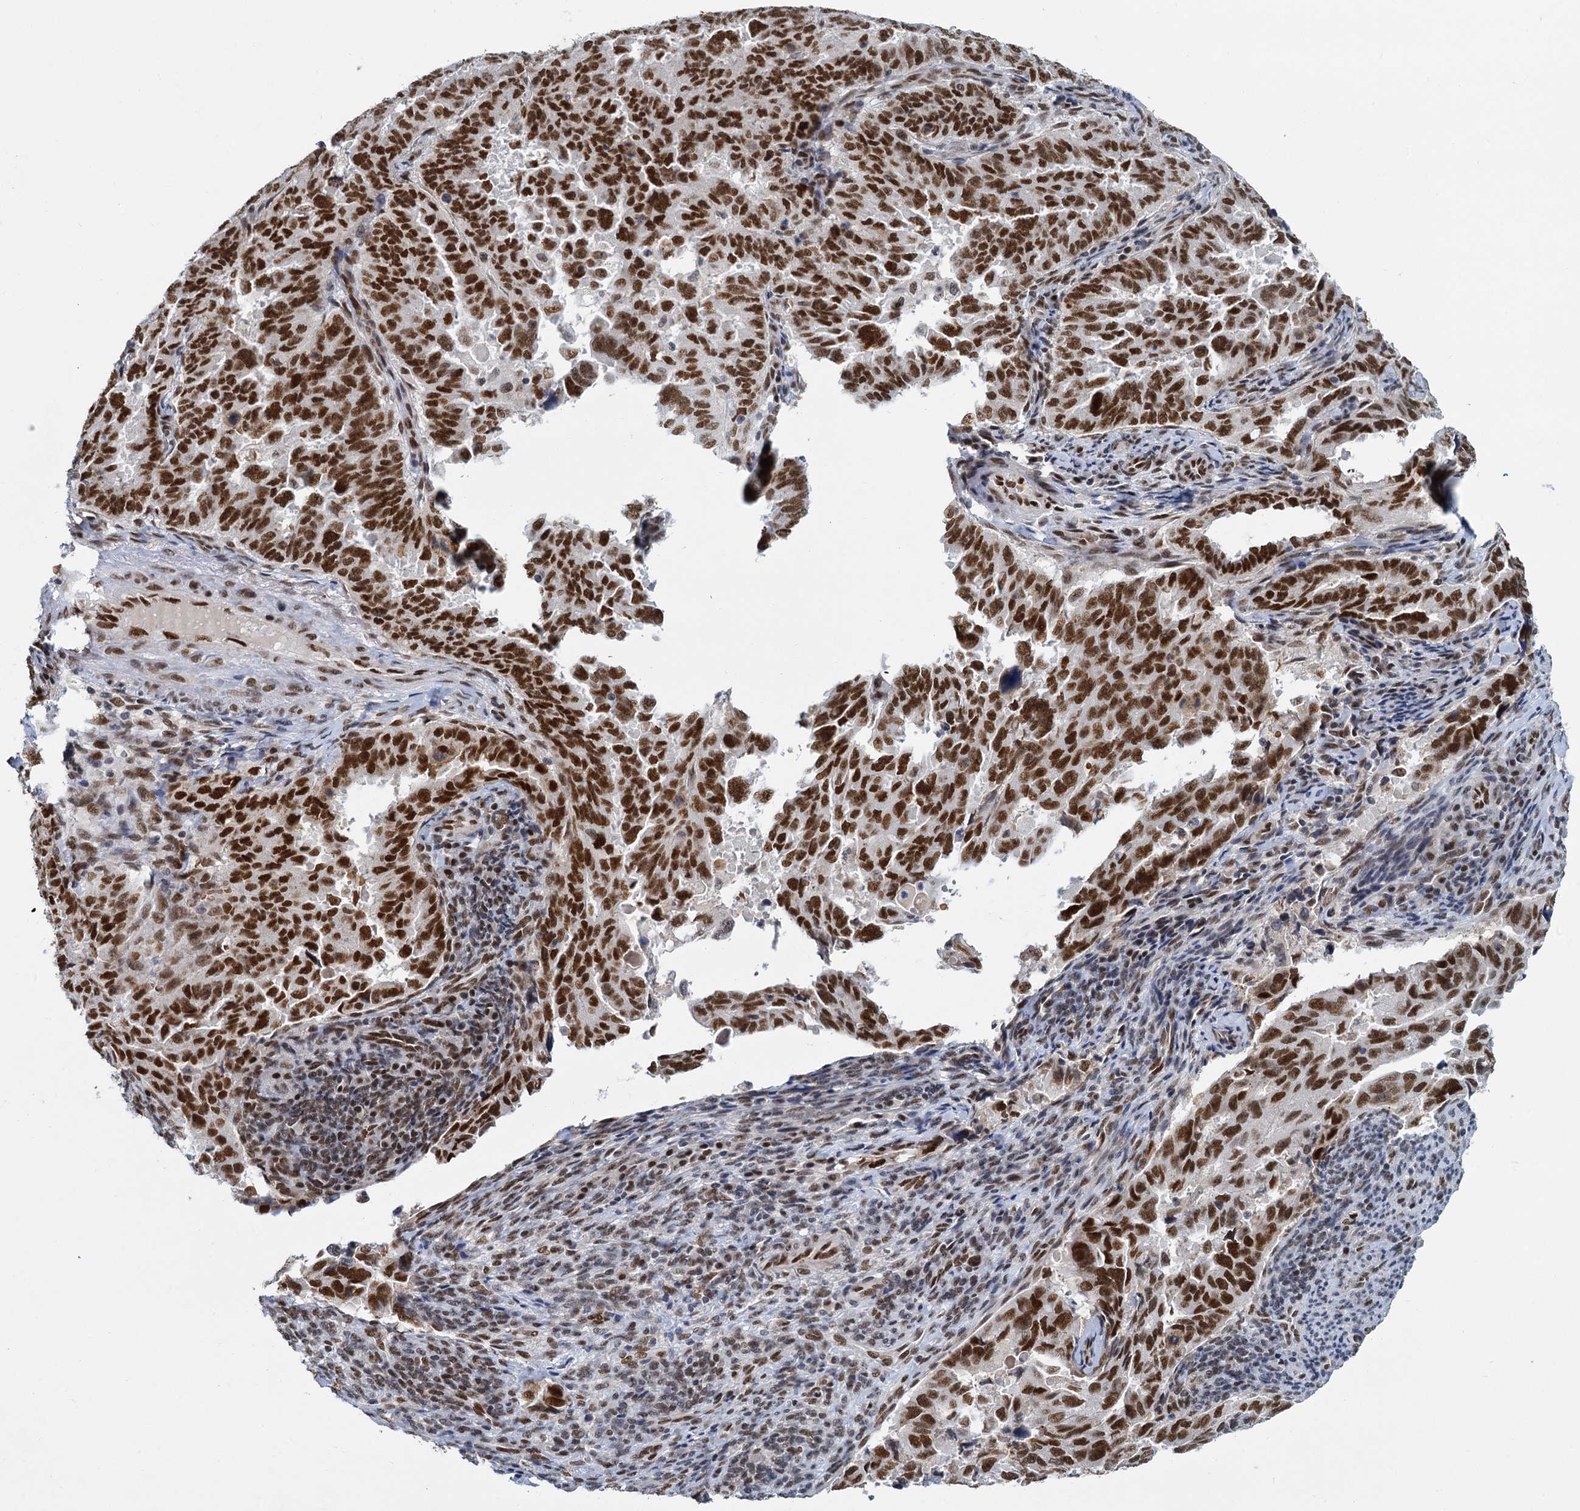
{"staining": {"intensity": "strong", "quantity": ">75%", "location": "nuclear"}, "tissue": "endometrial cancer", "cell_type": "Tumor cells", "image_type": "cancer", "snomed": [{"axis": "morphology", "description": "Adenocarcinoma, NOS"}, {"axis": "topography", "description": "Endometrium"}], "caption": "High-power microscopy captured an IHC image of endometrial adenocarcinoma, revealing strong nuclear expression in approximately >75% of tumor cells. The protein is shown in brown color, while the nuclei are stained blue.", "gene": "RPRD1A", "patient": {"sex": "female", "age": 65}}